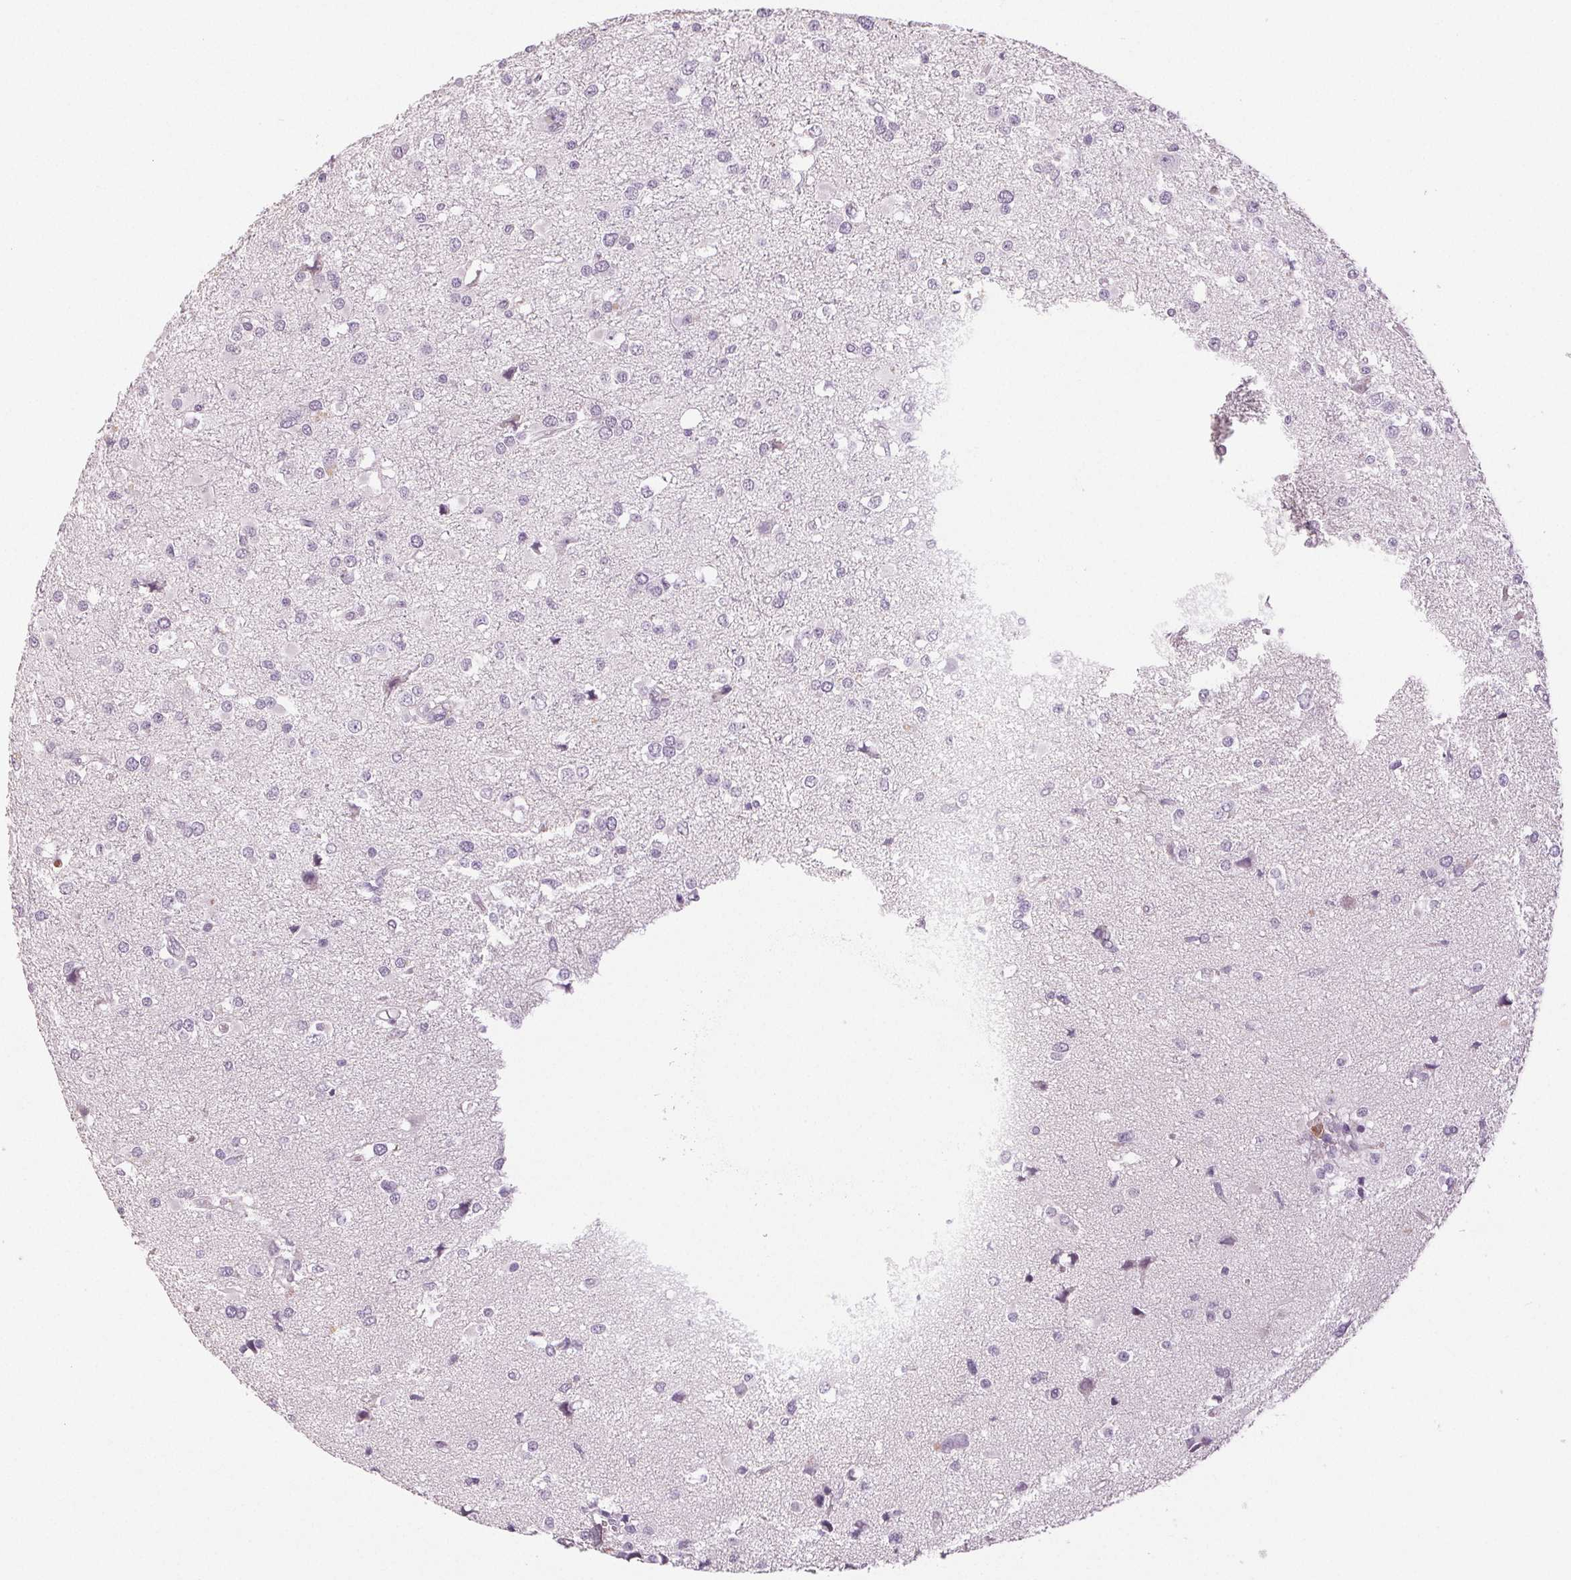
{"staining": {"intensity": "negative", "quantity": "none", "location": "none"}, "tissue": "glioma", "cell_type": "Tumor cells", "image_type": "cancer", "snomed": [{"axis": "morphology", "description": "Glioma, malignant, High grade"}, {"axis": "topography", "description": "Brain"}], "caption": "Immunohistochemical staining of human malignant glioma (high-grade) displays no significant expression in tumor cells.", "gene": "LTF", "patient": {"sex": "male", "age": 54}}